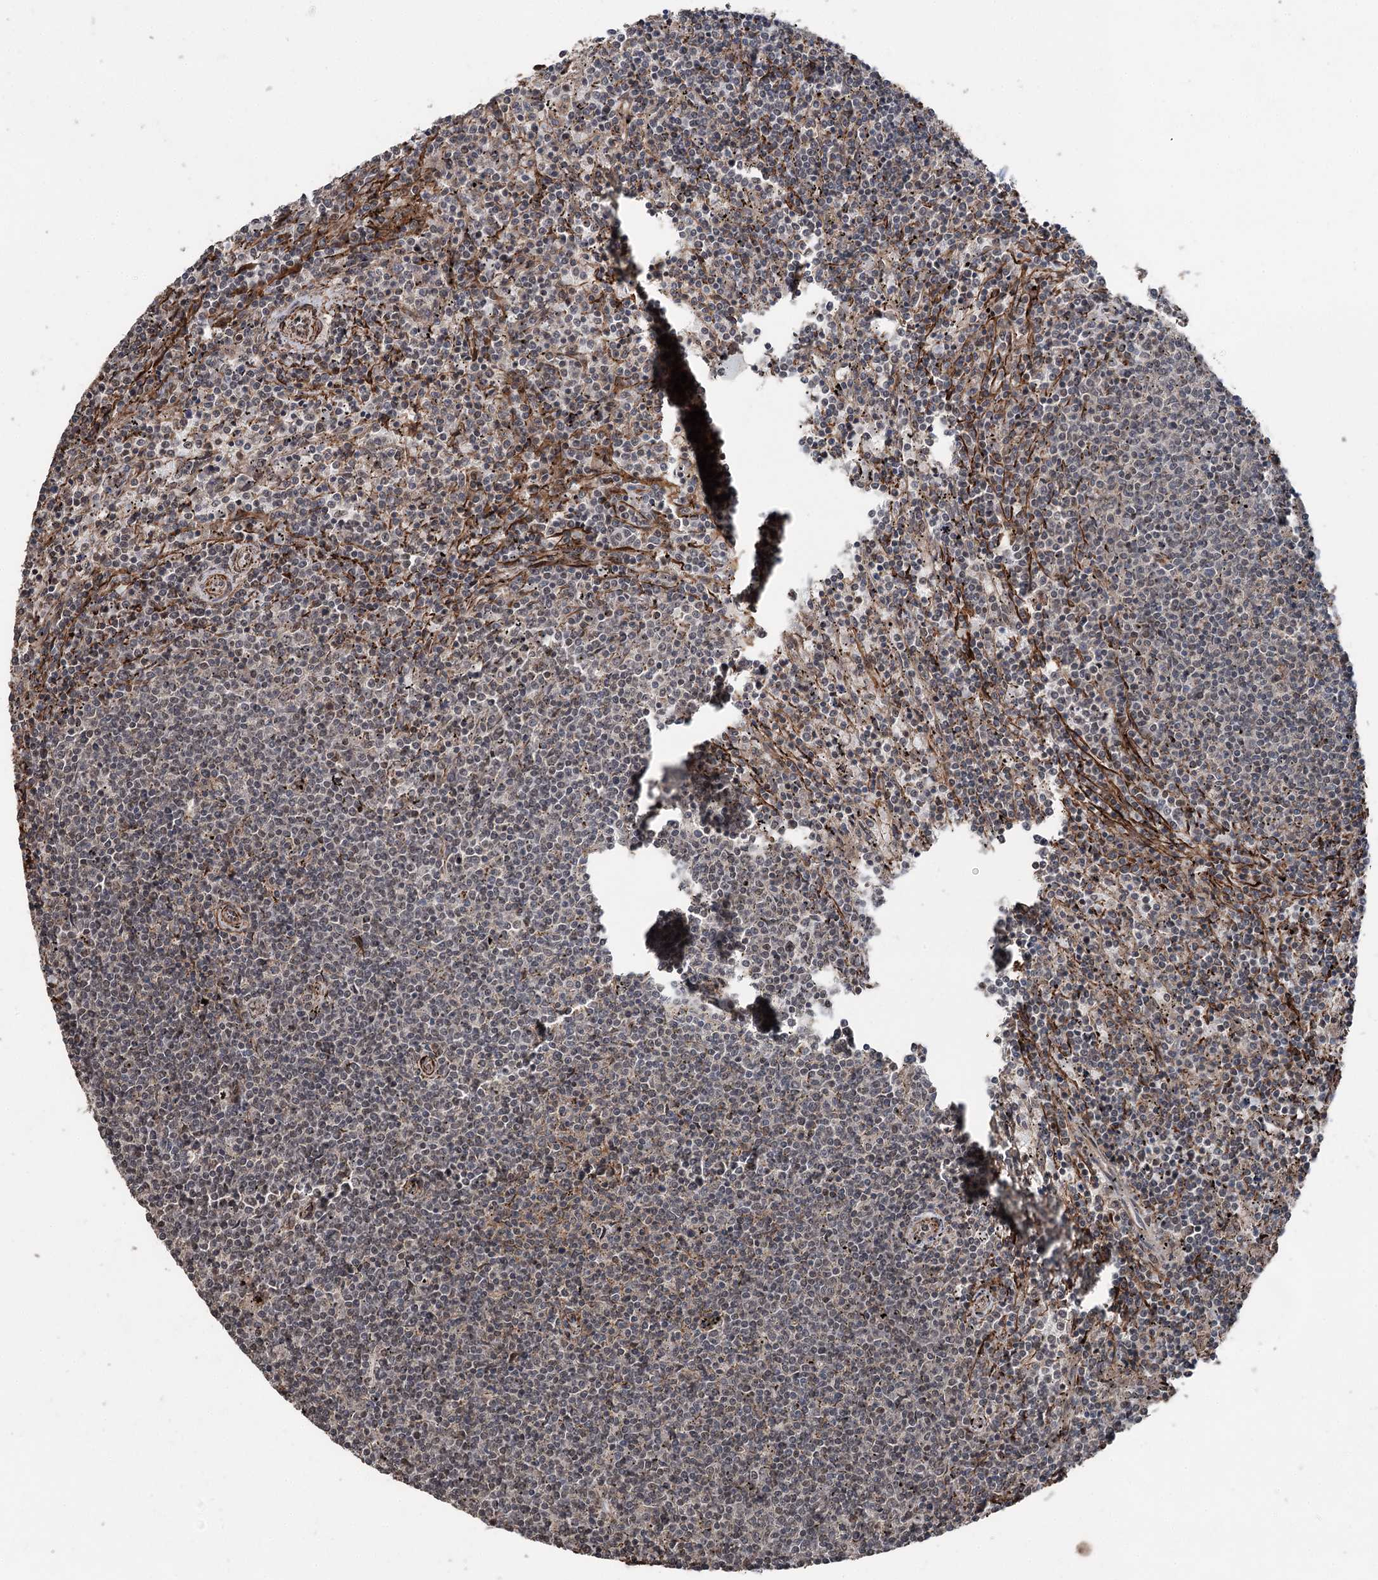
{"staining": {"intensity": "negative", "quantity": "none", "location": "none"}, "tissue": "lymphoma", "cell_type": "Tumor cells", "image_type": "cancer", "snomed": [{"axis": "morphology", "description": "Malignant lymphoma, non-Hodgkin's type, Low grade"}, {"axis": "topography", "description": "Spleen"}], "caption": "DAB (3,3'-diaminobenzidine) immunohistochemical staining of malignant lymphoma, non-Hodgkin's type (low-grade) shows no significant expression in tumor cells.", "gene": "CCDC82", "patient": {"sex": "female", "age": 50}}